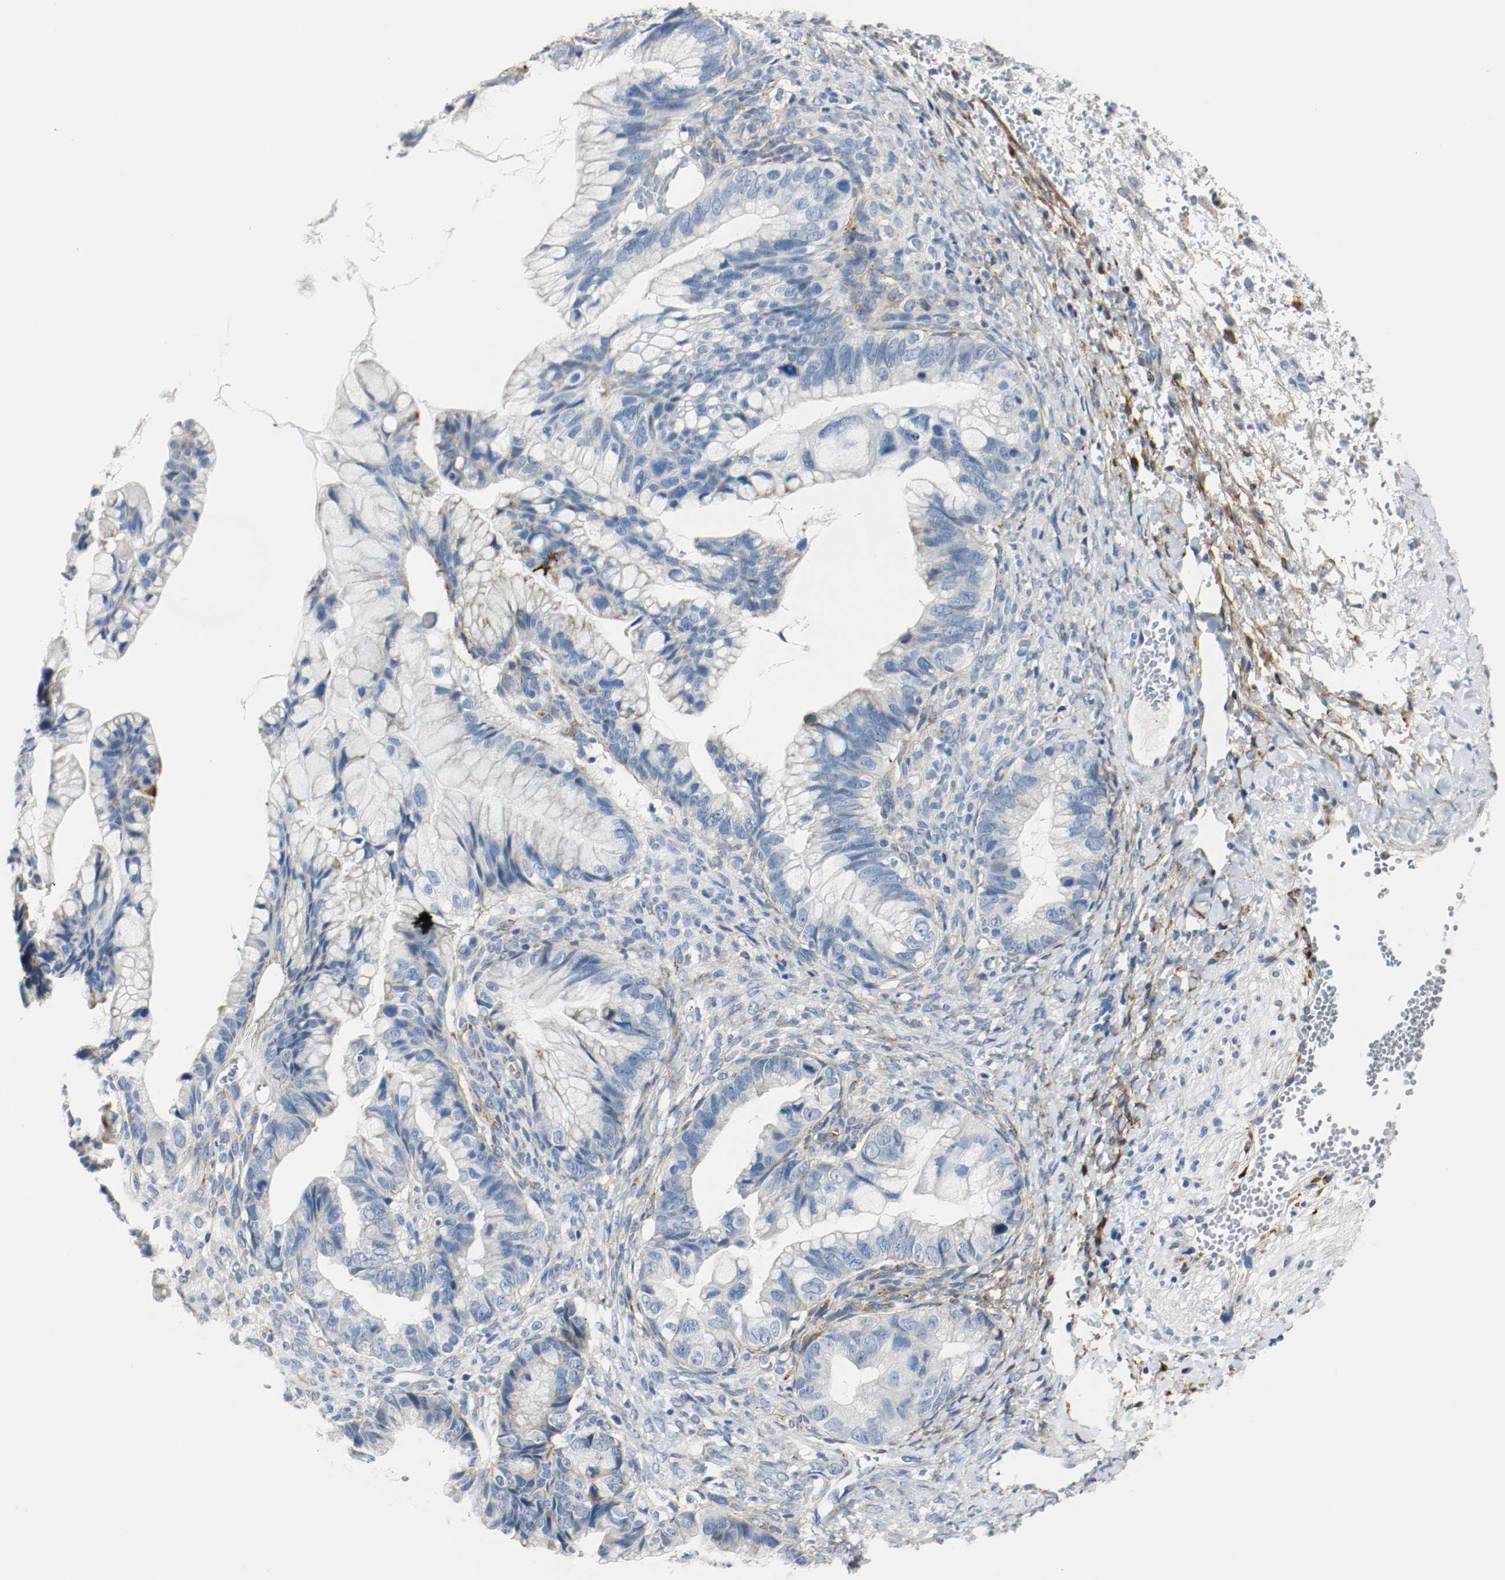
{"staining": {"intensity": "negative", "quantity": "none", "location": "none"}, "tissue": "ovarian cancer", "cell_type": "Tumor cells", "image_type": "cancer", "snomed": [{"axis": "morphology", "description": "Cystadenocarcinoma, mucinous, NOS"}, {"axis": "topography", "description": "Ovary"}], "caption": "Human ovarian cancer (mucinous cystadenocarcinoma) stained for a protein using immunohistochemistry displays no staining in tumor cells.", "gene": "LAMB1", "patient": {"sex": "female", "age": 36}}